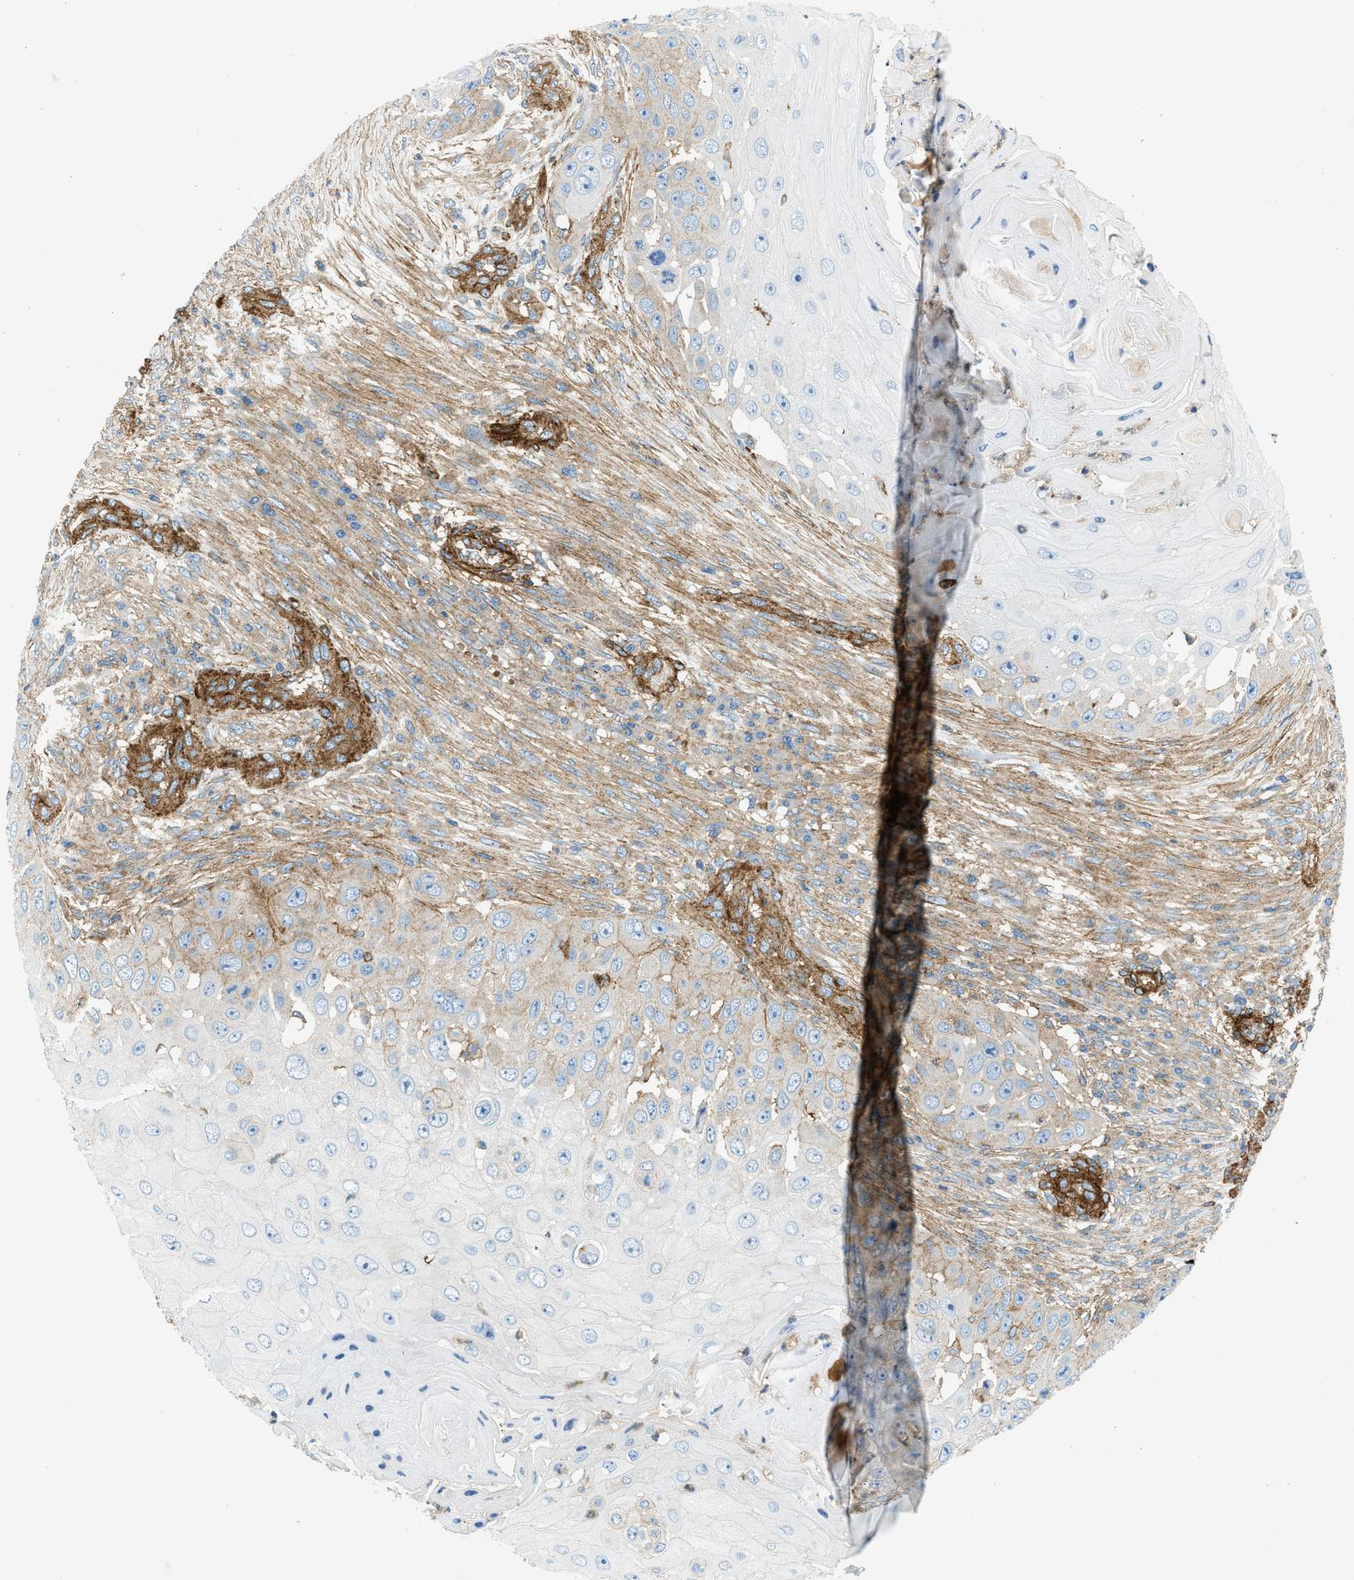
{"staining": {"intensity": "weak", "quantity": "<25%", "location": "cytoplasmic/membranous"}, "tissue": "skin cancer", "cell_type": "Tumor cells", "image_type": "cancer", "snomed": [{"axis": "morphology", "description": "Squamous cell carcinoma, NOS"}, {"axis": "topography", "description": "Skin"}], "caption": "Immunohistochemistry image of neoplastic tissue: human skin cancer stained with DAB exhibits no significant protein expression in tumor cells.", "gene": "HIP1", "patient": {"sex": "female", "age": 44}}